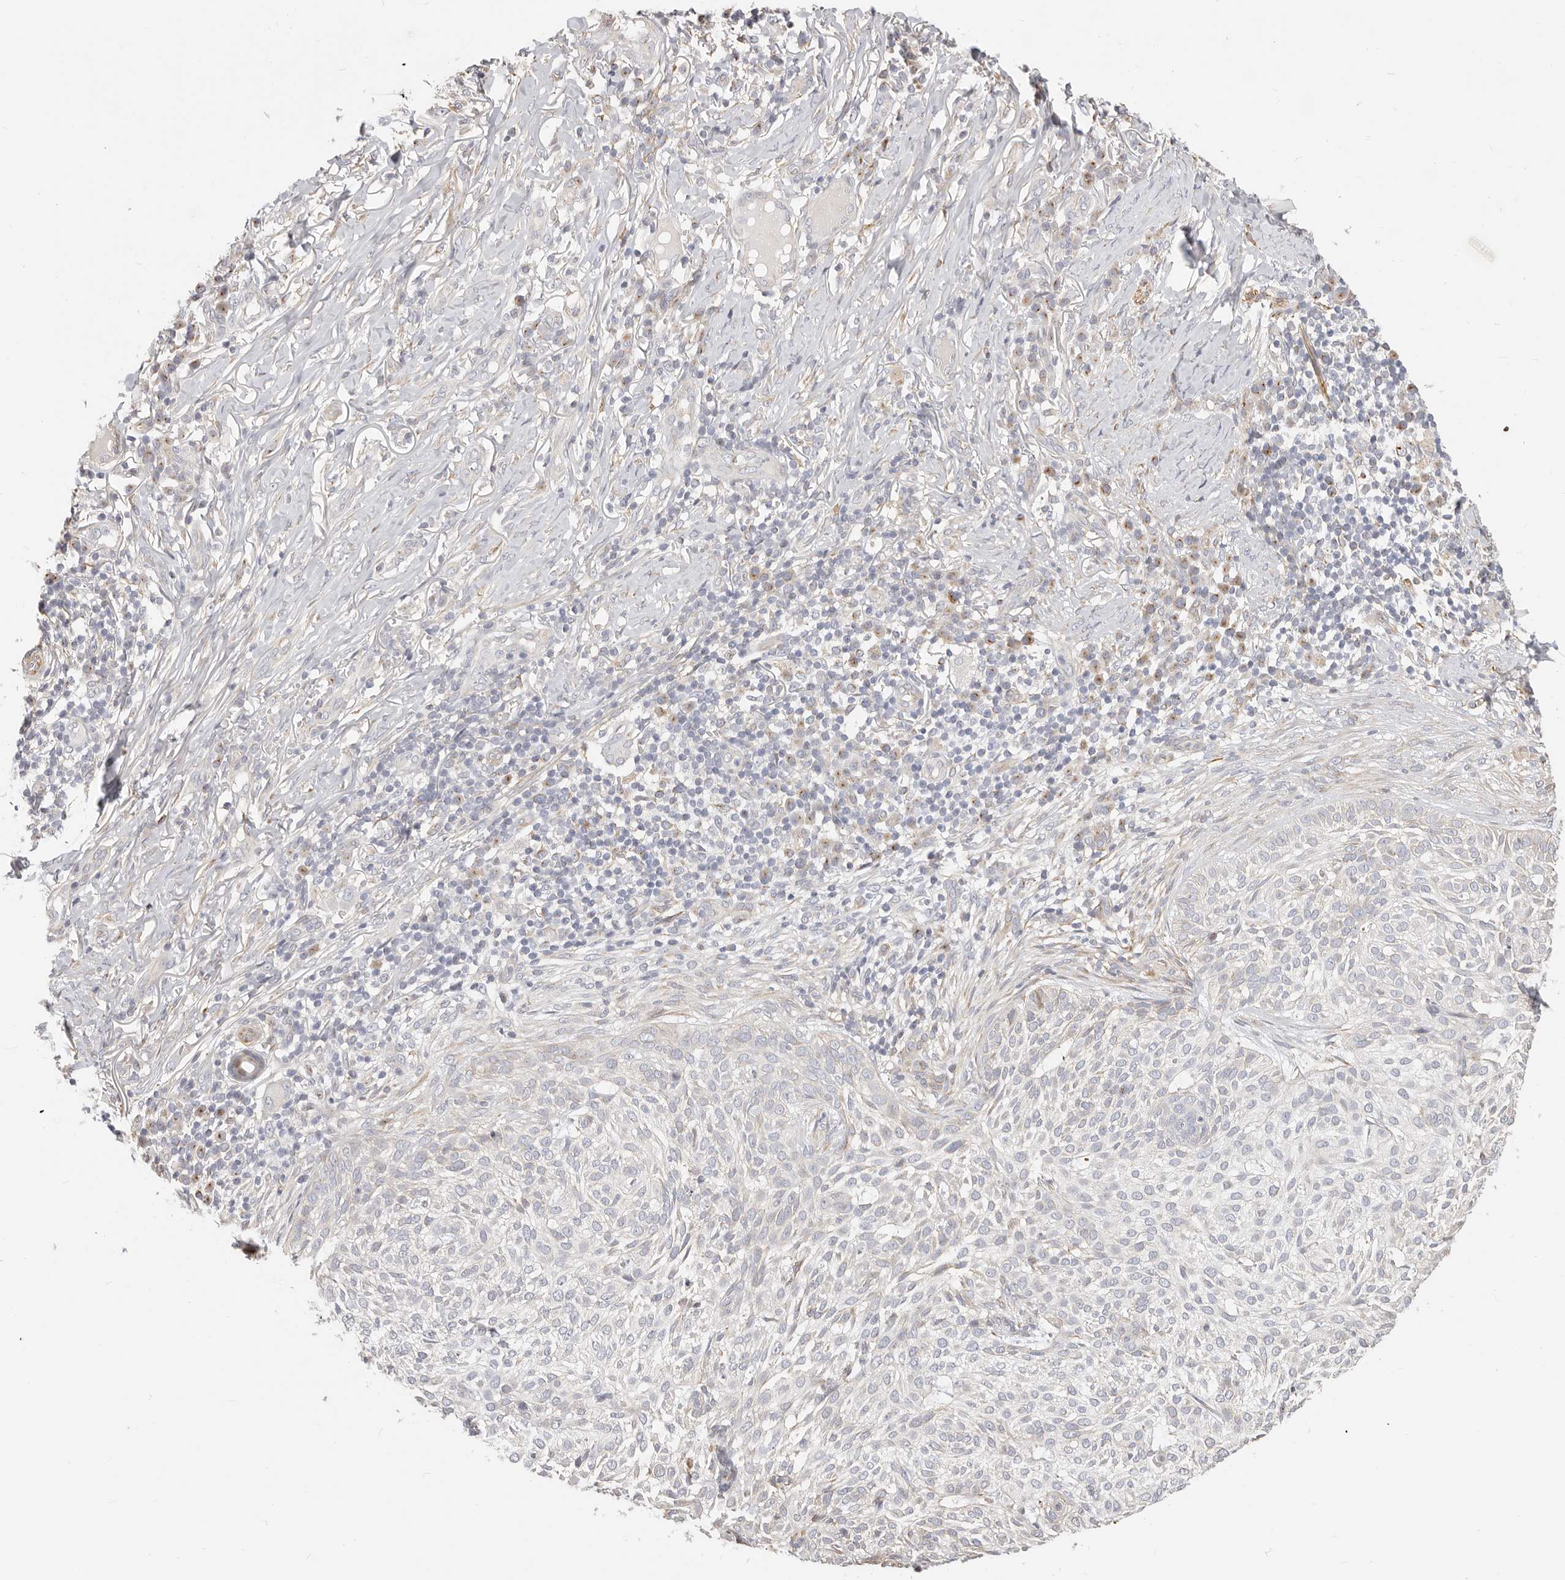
{"staining": {"intensity": "negative", "quantity": "none", "location": "none"}, "tissue": "skin cancer", "cell_type": "Tumor cells", "image_type": "cancer", "snomed": [{"axis": "morphology", "description": "Basal cell carcinoma"}, {"axis": "topography", "description": "Skin"}], "caption": "Immunohistochemical staining of skin cancer exhibits no significant staining in tumor cells. (DAB (3,3'-diaminobenzidine) immunohistochemistry with hematoxylin counter stain).", "gene": "DTNBP1", "patient": {"sex": "female", "age": 64}}